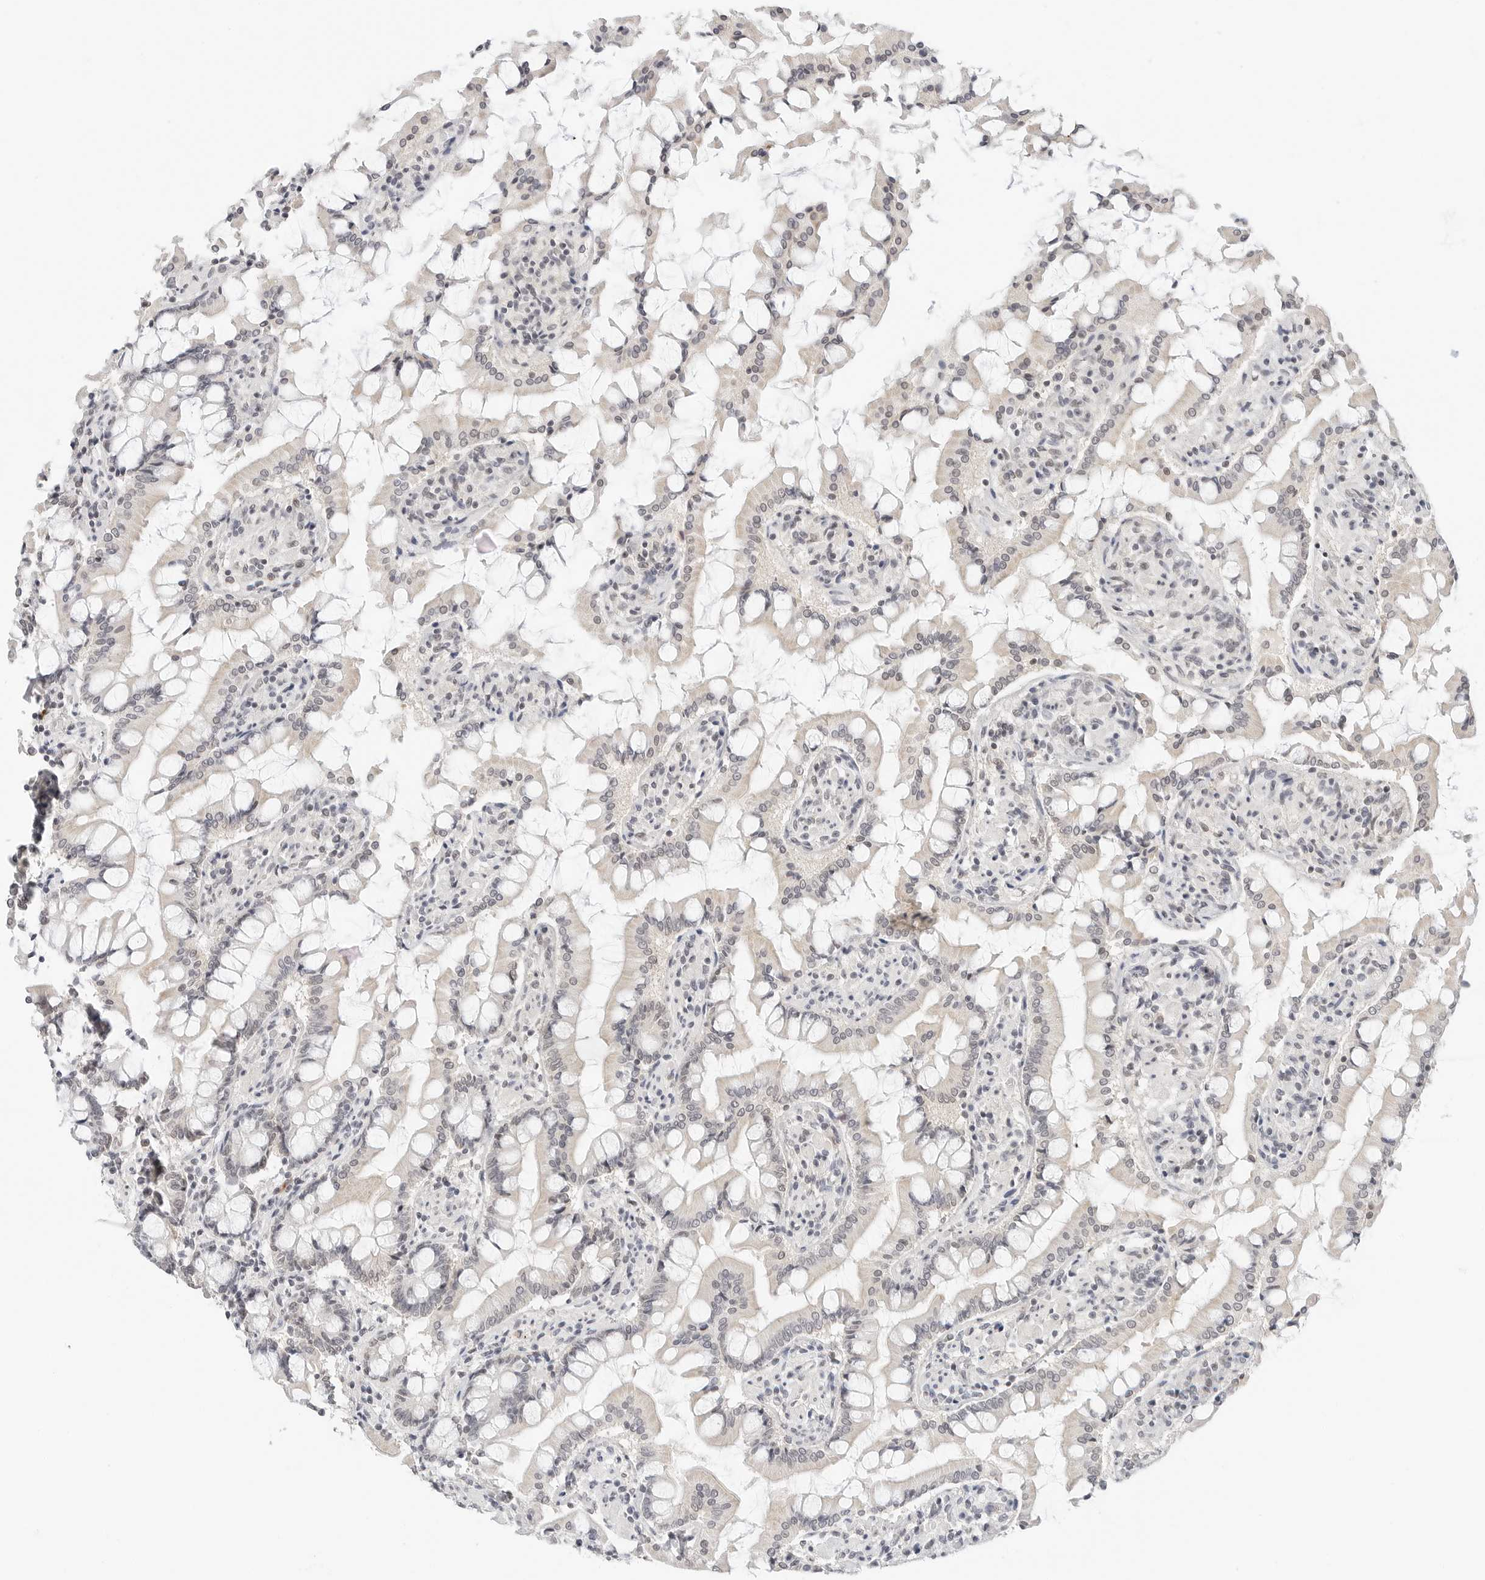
{"staining": {"intensity": "weak", "quantity": "25%-75%", "location": "nuclear"}, "tissue": "small intestine", "cell_type": "Glandular cells", "image_type": "normal", "snomed": [{"axis": "morphology", "description": "Normal tissue, NOS"}, {"axis": "topography", "description": "Small intestine"}], "caption": "High-magnification brightfield microscopy of normal small intestine stained with DAB (brown) and counterstained with hematoxylin (blue). glandular cells exhibit weak nuclear positivity is seen in about25%-75% of cells.", "gene": "TSEN2", "patient": {"sex": "male", "age": 41}}